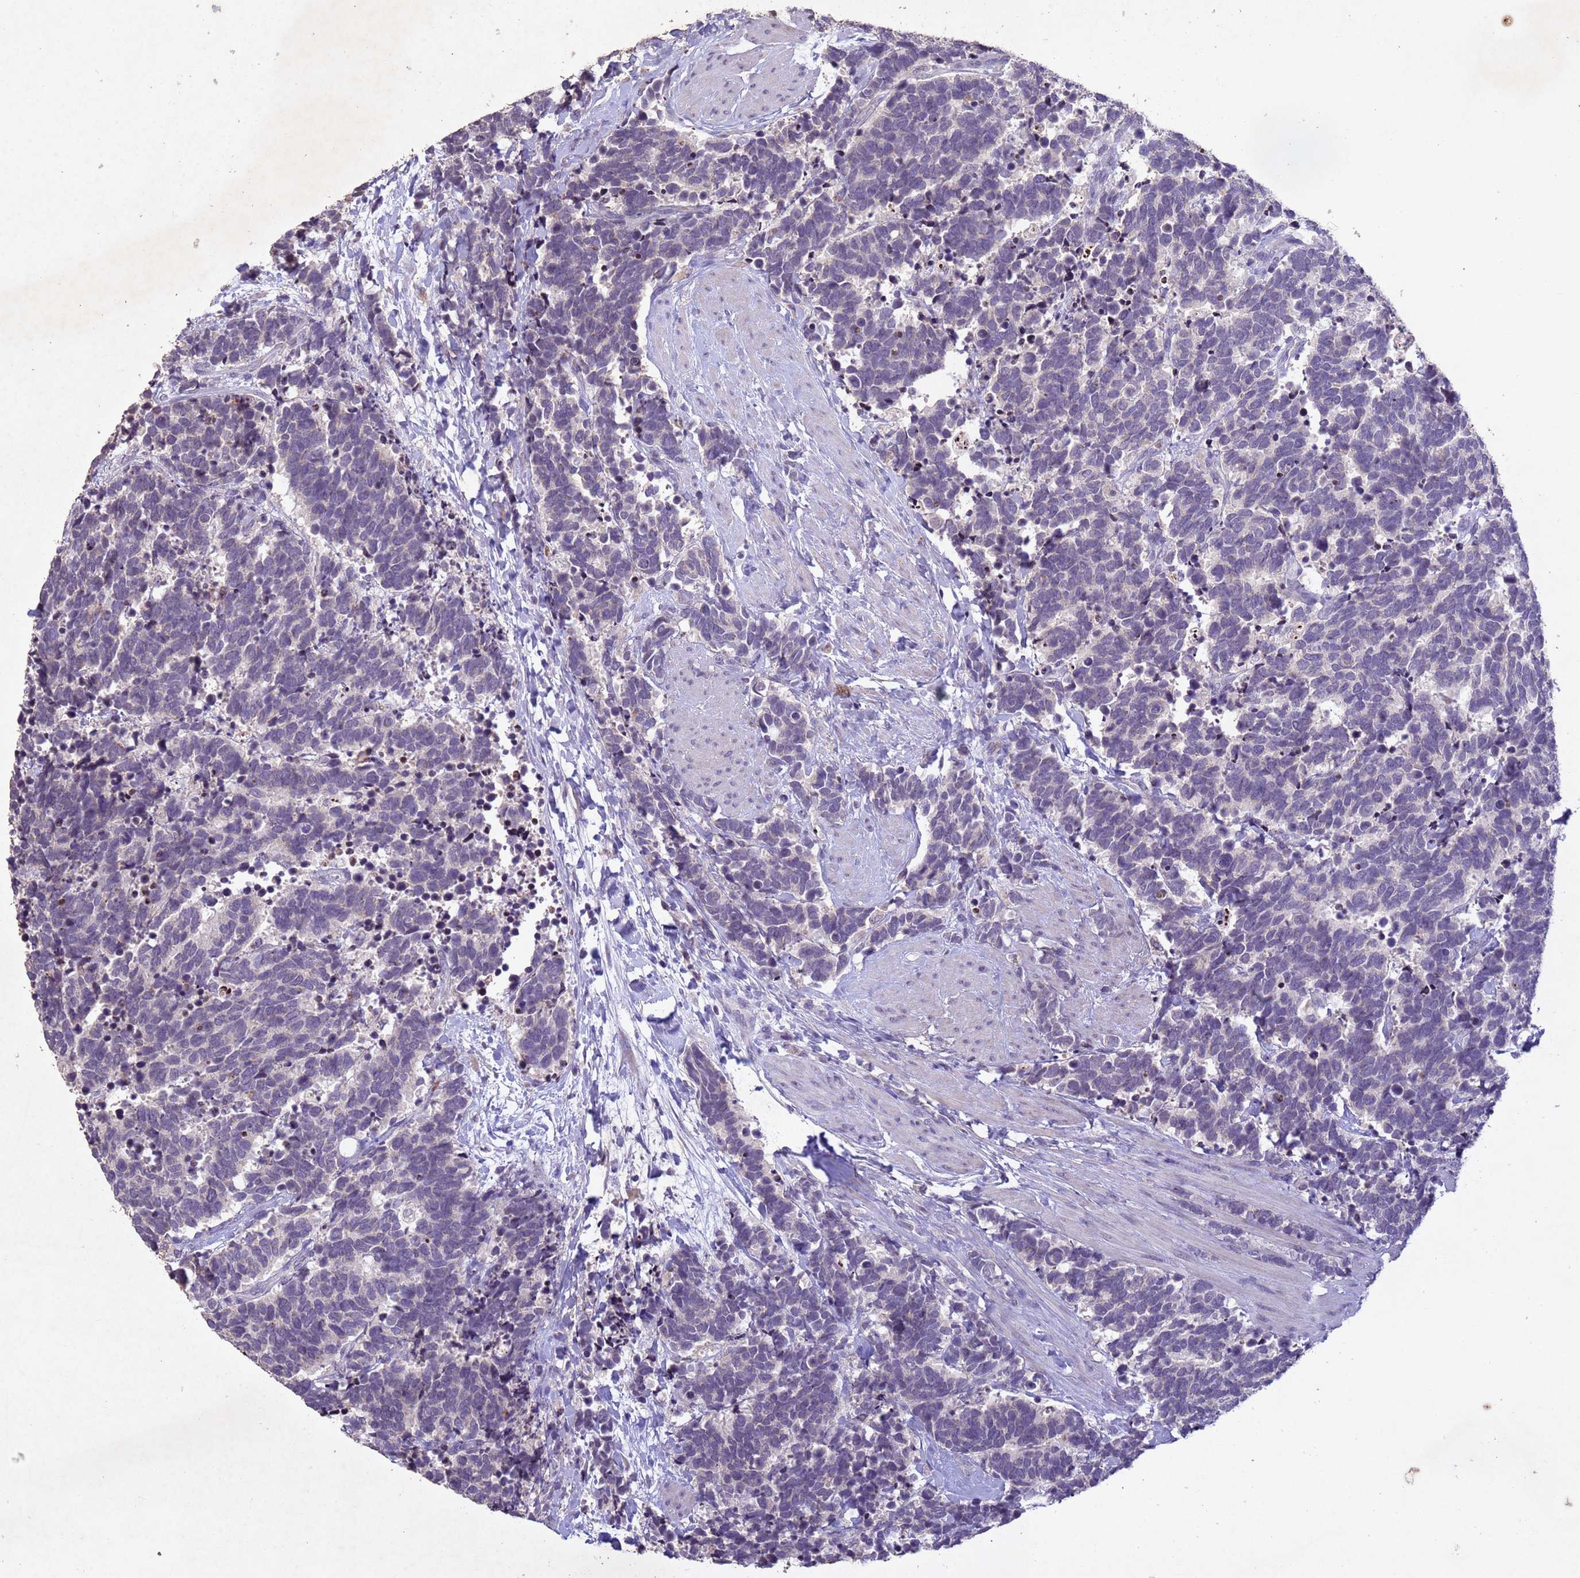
{"staining": {"intensity": "negative", "quantity": "none", "location": "none"}, "tissue": "carcinoid", "cell_type": "Tumor cells", "image_type": "cancer", "snomed": [{"axis": "morphology", "description": "Carcinoma, NOS"}, {"axis": "morphology", "description": "Carcinoid, malignant, NOS"}, {"axis": "topography", "description": "Prostate"}], "caption": "There is no significant expression in tumor cells of carcinoma.", "gene": "NLRP11", "patient": {"sex": "male", "age": 57}}